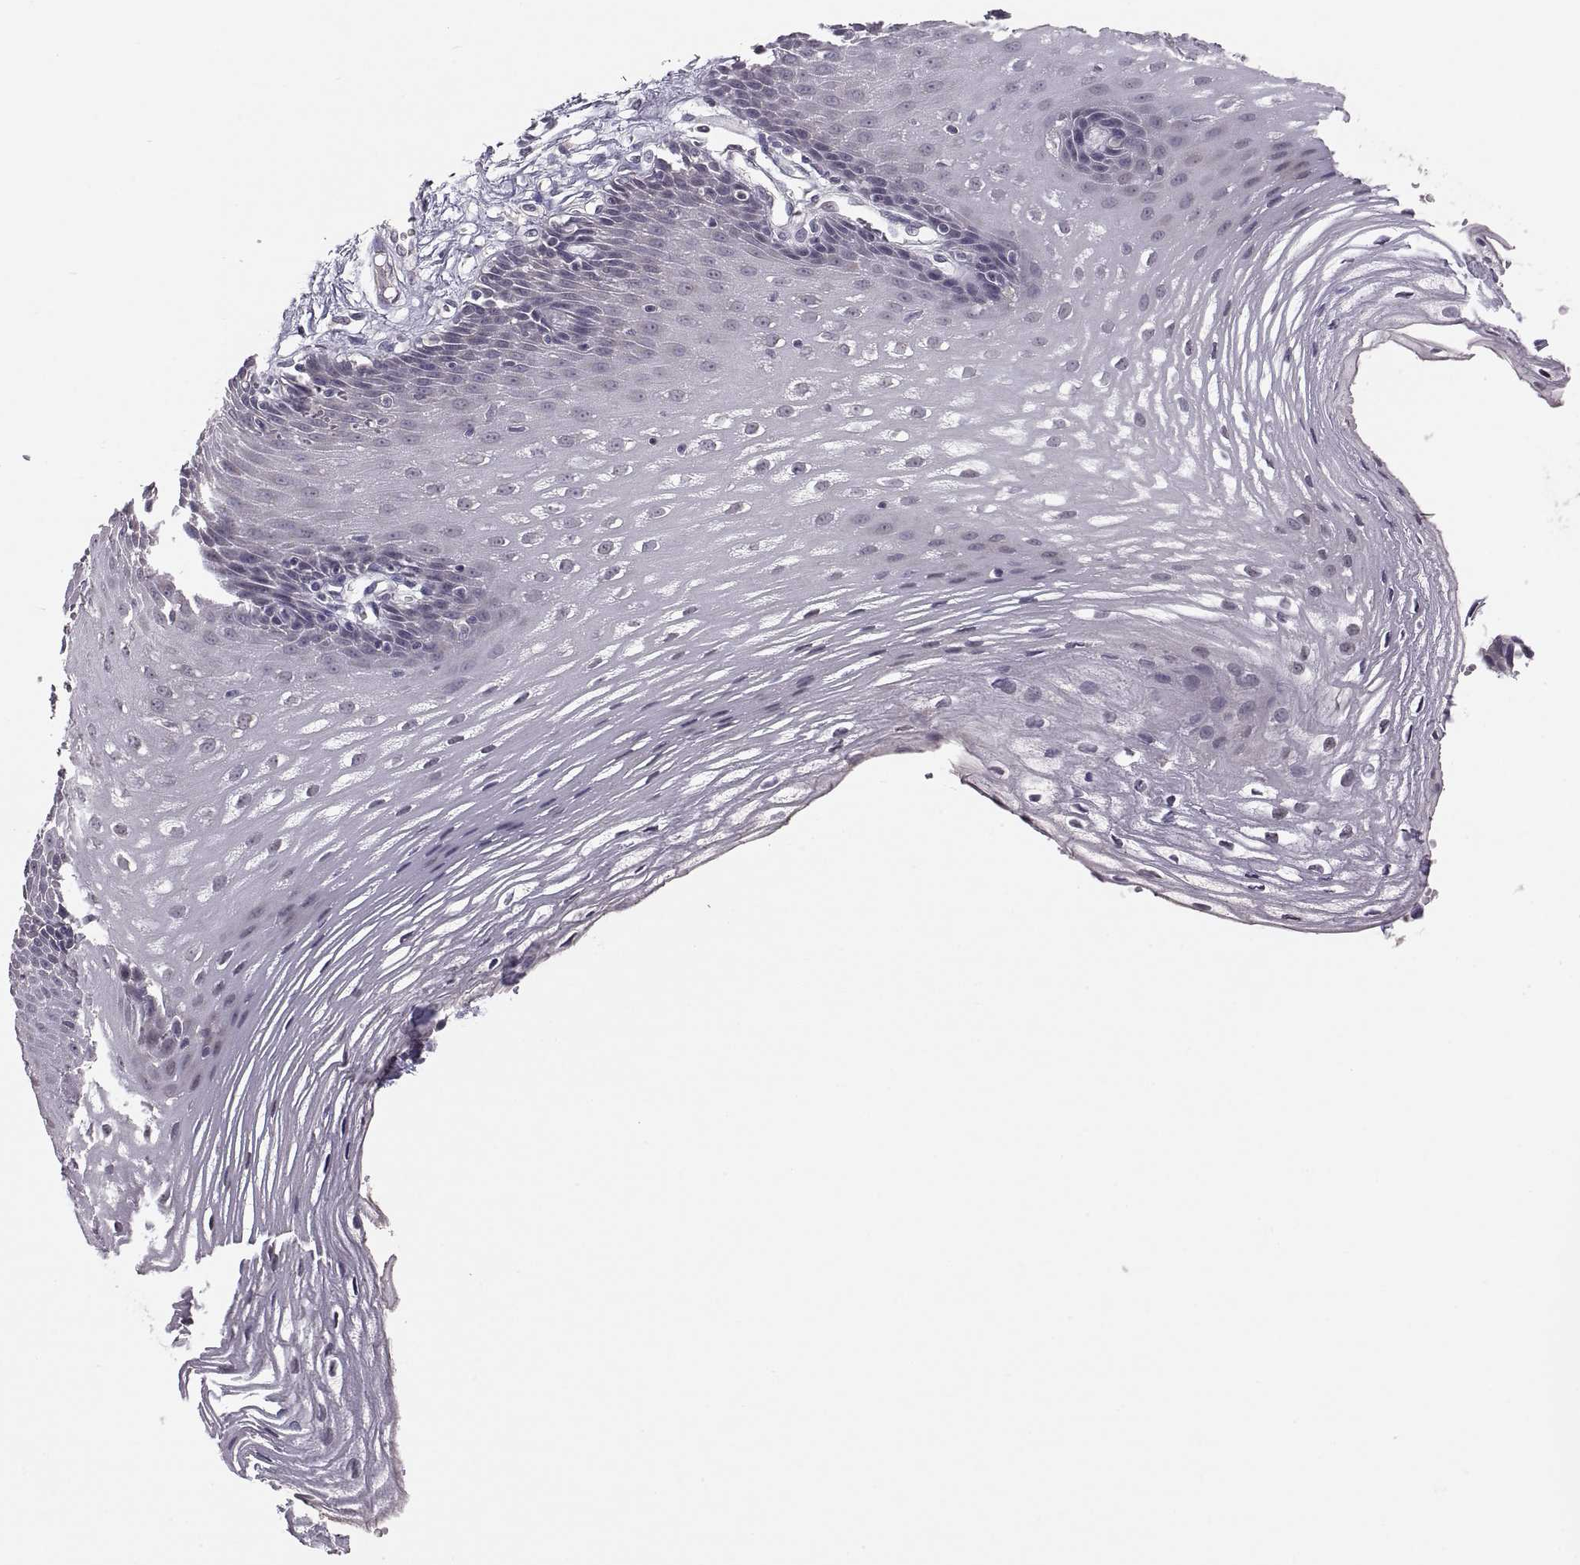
{"staining": {"intensity": "negative", "quantity": "none", "location": "none"}, "tissue": "esophagus", "cell_type": "Squamous epithelial cells", "image_type": "normal", "snomed": [{"axis": "morphology", "description": "Normal tissue, NOS"}, {"axis": "topography", "description": "Esophagus"}], "caption": "The immunohistochemistry micrograph has no significant staining in squamous epithelial cells of esophagus.", "gene": "PAX2", "patient": {"sex": "male", "age": 72}}